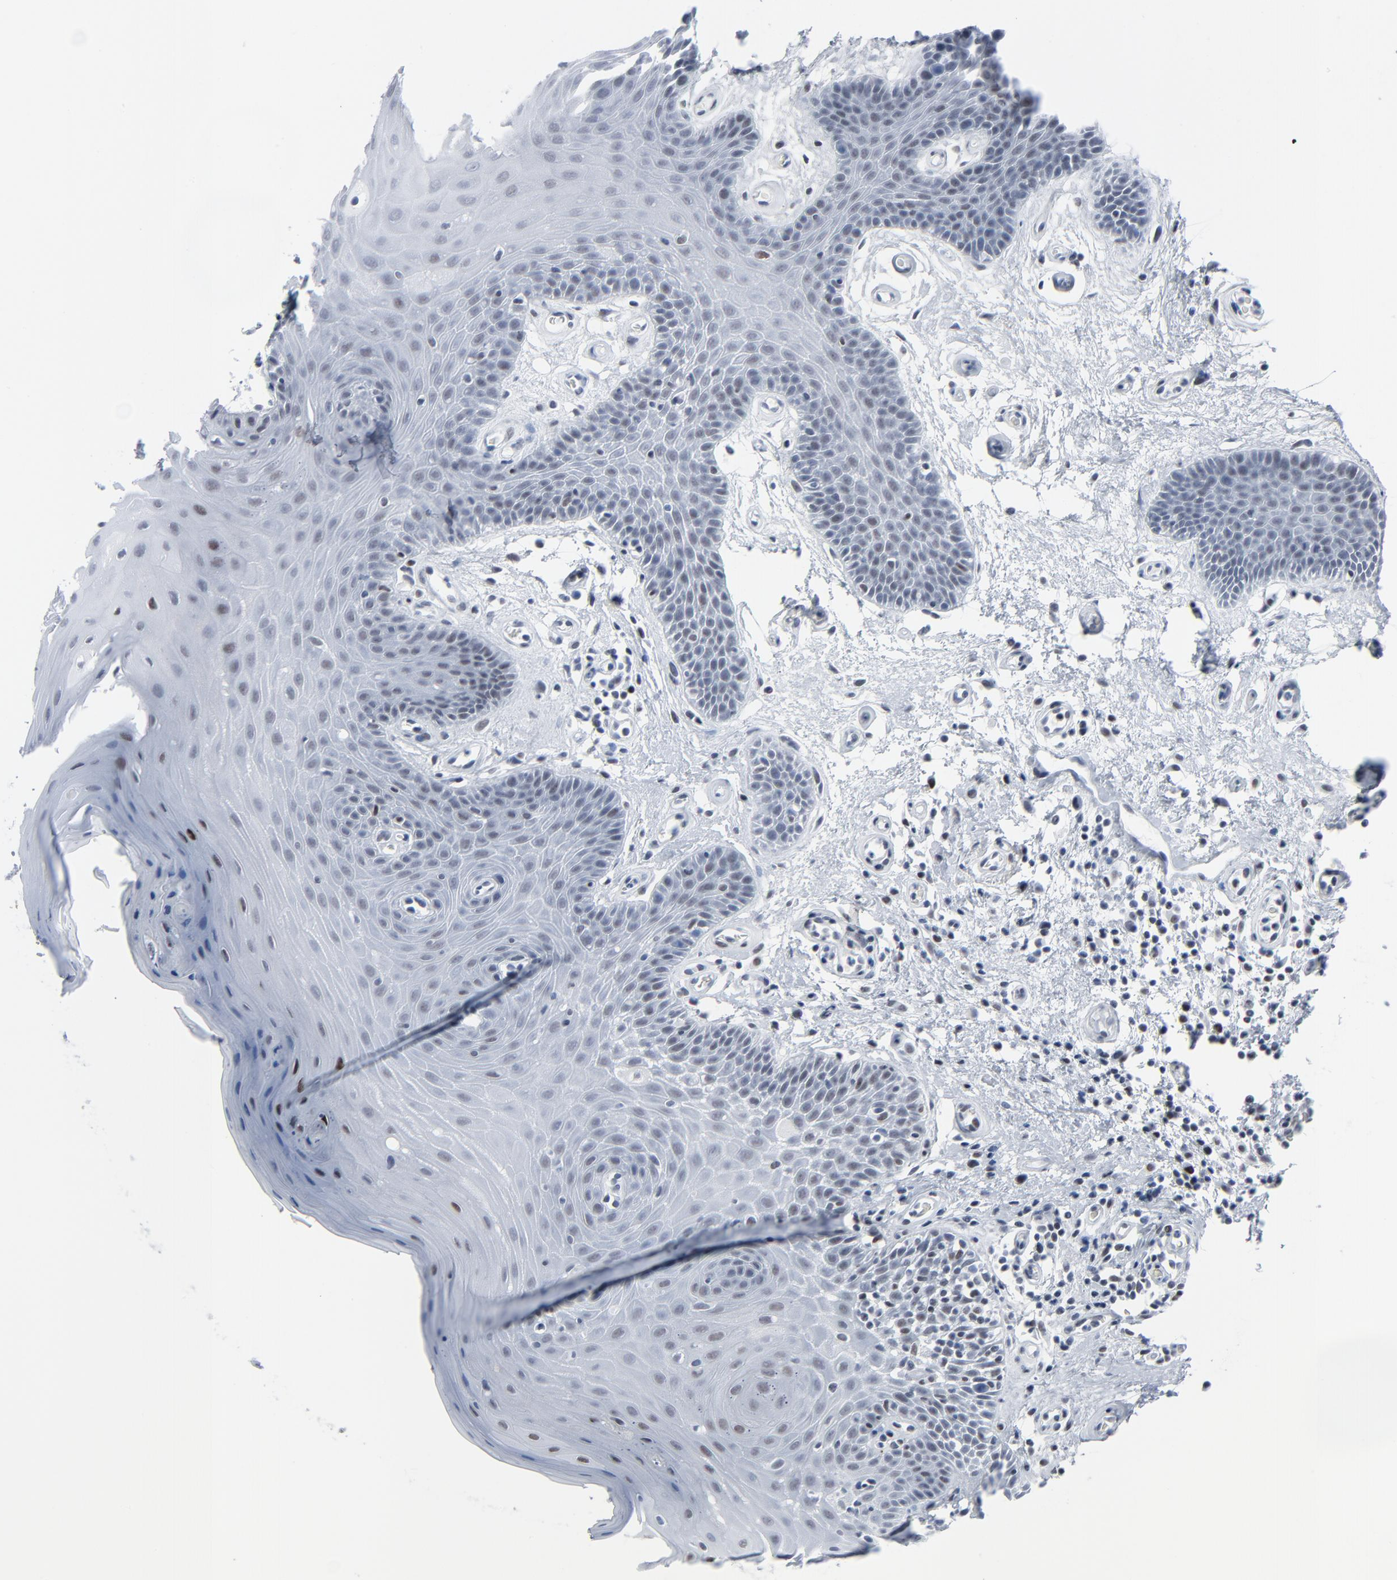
{"staining": {"intensity": "weak", "quantity": "<25%", "location": "nuclear"}, "tissue": "oral mucosa", "cell_type": "Squamous epithelial cells", "image_type": "normal", "snomed": [{"axis": "morphology", "description": "Normal tissue, NOS"}, {"axis": "morphology", "description": "Squamous cell carcinoma, NOS"}, {"axis": "topography", "description": "Skeletal muscle"}, {"axis": "topography", "description": "Oral tissue"}, {"axis": "topography", "description": "Head-Neck"}], "caption": "High power microscopy micrograph of an IHC histopathology image of benign oral mucosa, revealing no significant positivity in squamous epithelial cells.", "gene": "SIRT1", "patient": {"sex": "male", "age": 71}}